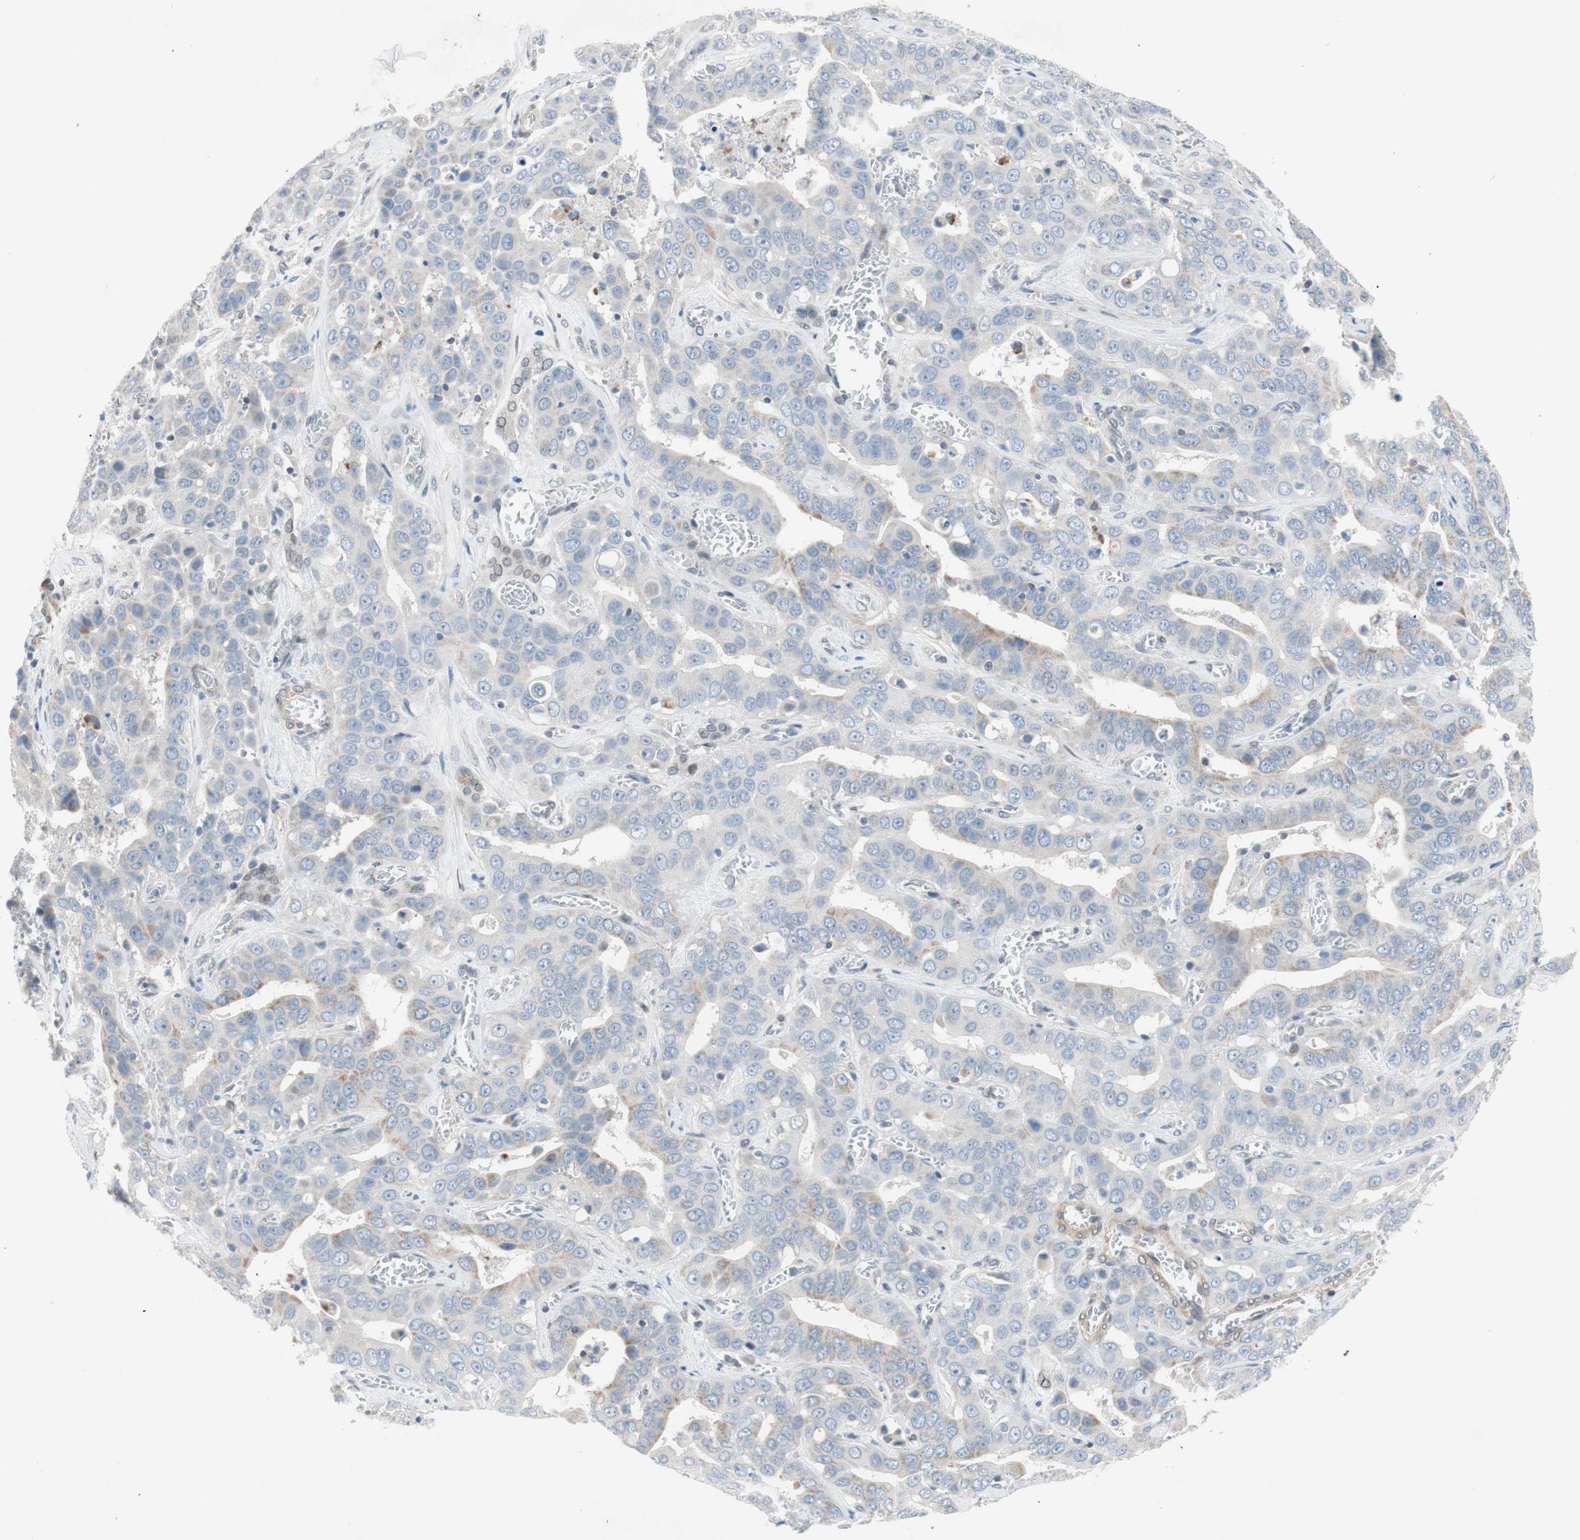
{"staining": {"intensity": "negative", "quantity": "none", "location": "none"}, "tissue": "liver cancer", "cell_type": "Tumor cells", "image_type": "cancer", "snomed": [{"axis": "morphology", "description": "Cholangiocarcinoma"}, {"axis": "topography", "description": "Liver"}], "caption": "Cholangiocarcinoma (liver) stained for a protein using immunohistochemistry exhibits no expression tumor cells.", "gene": "ARNT2", "patient": {"sex": "female", "age": 52}}